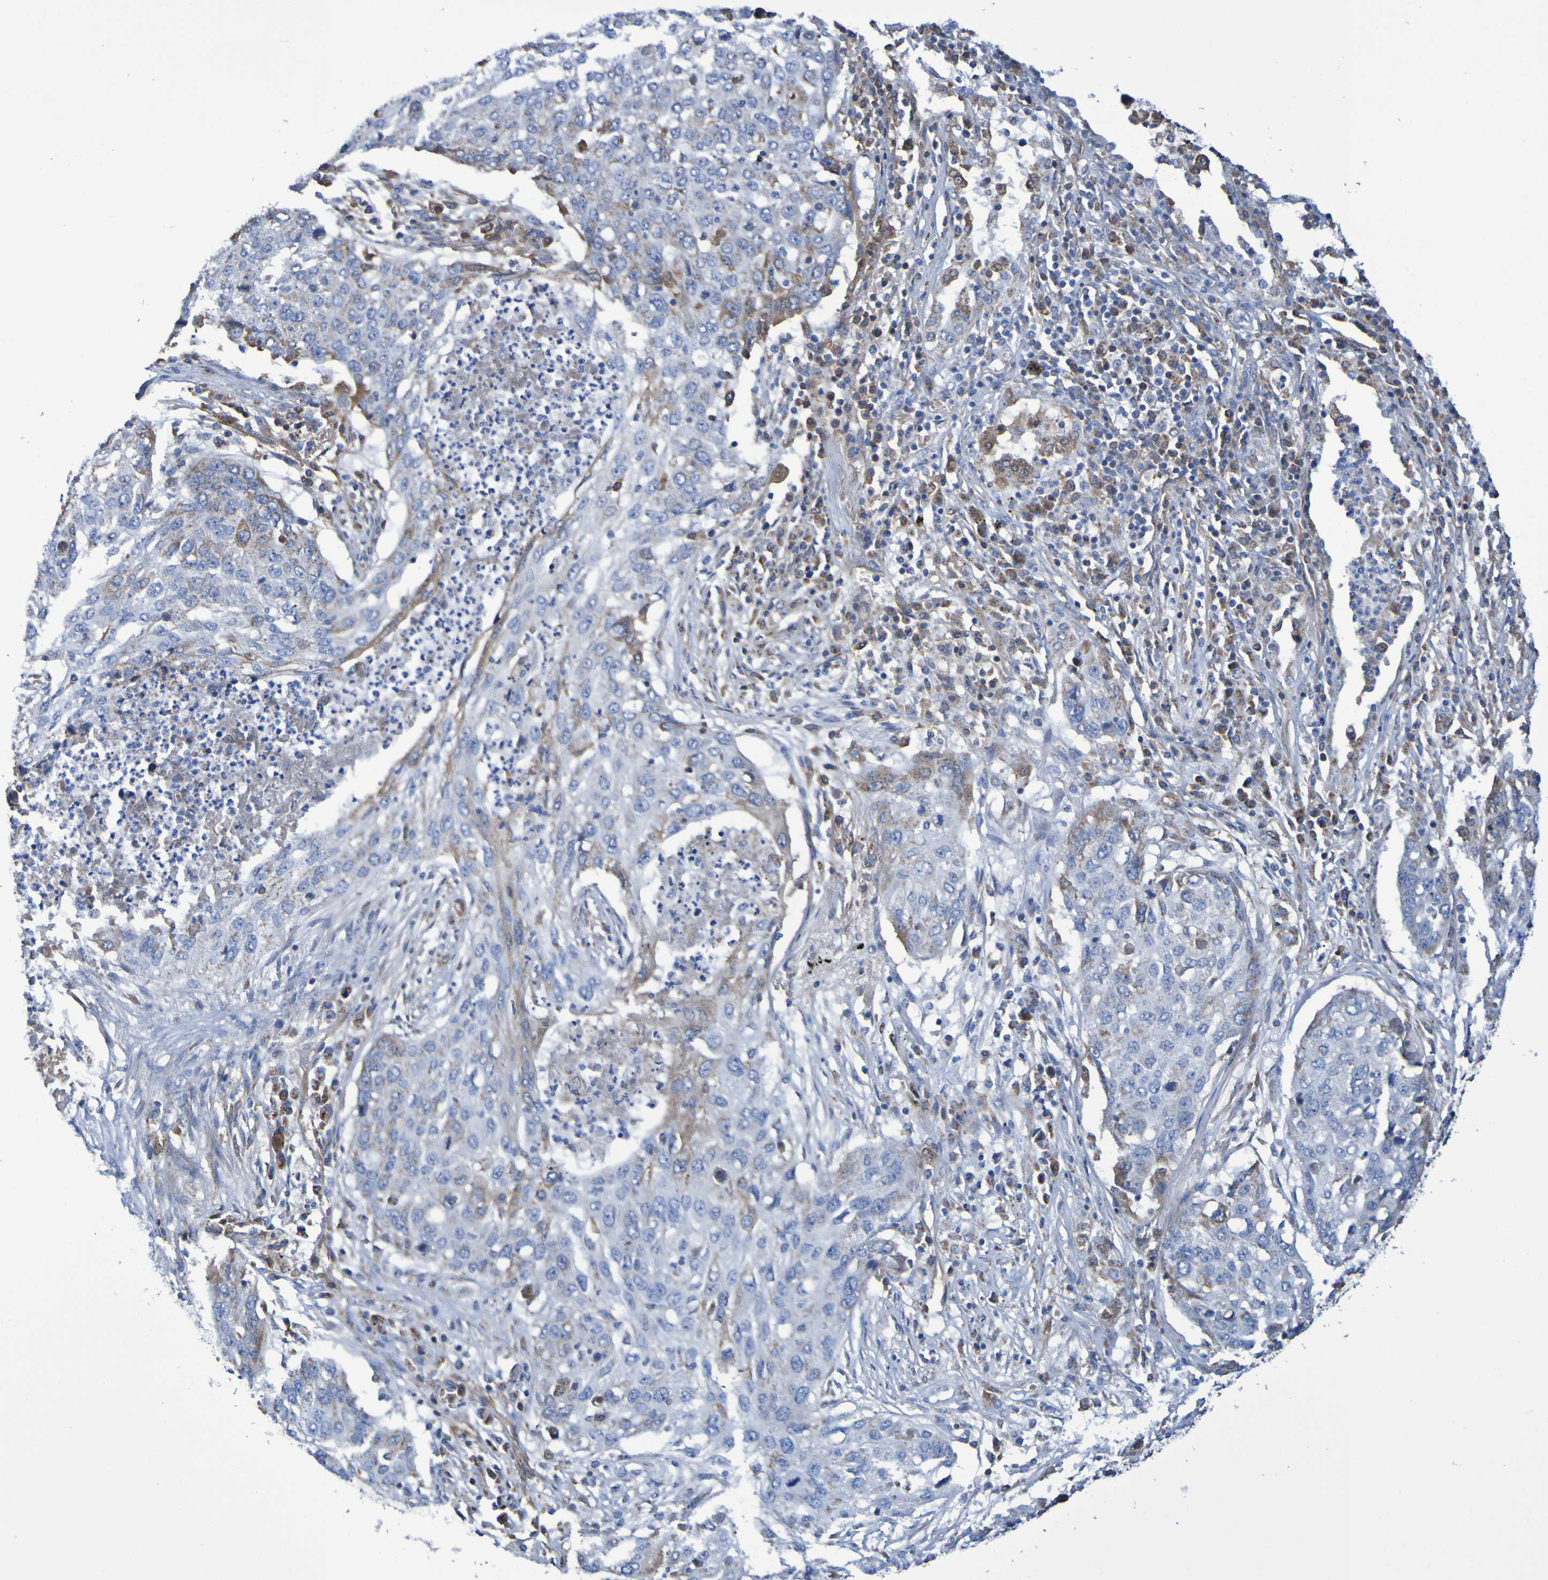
{"staining": {"intensity": "weak", "quantity": "25%-75%", "location": "cytoplasmic/membranous"}, "tissue": "lung cancer", "cell_type": "Tumor cells", "image_type": "cancer", "snomed": [{"axis": "morphology", "description": "Squamous cell carcinoma, NOS"}, {"axis": "topography", "description": "Lung"}], "caption": "IHC image of human lung cancer stained for a protein (brown), which exhibits low levels of weak cytoplasmic/membranous positivity in approximately 25%-75% of tumor cells.", "gene": "CNTN2", "patient": {"sex": "female", "age": 63}}